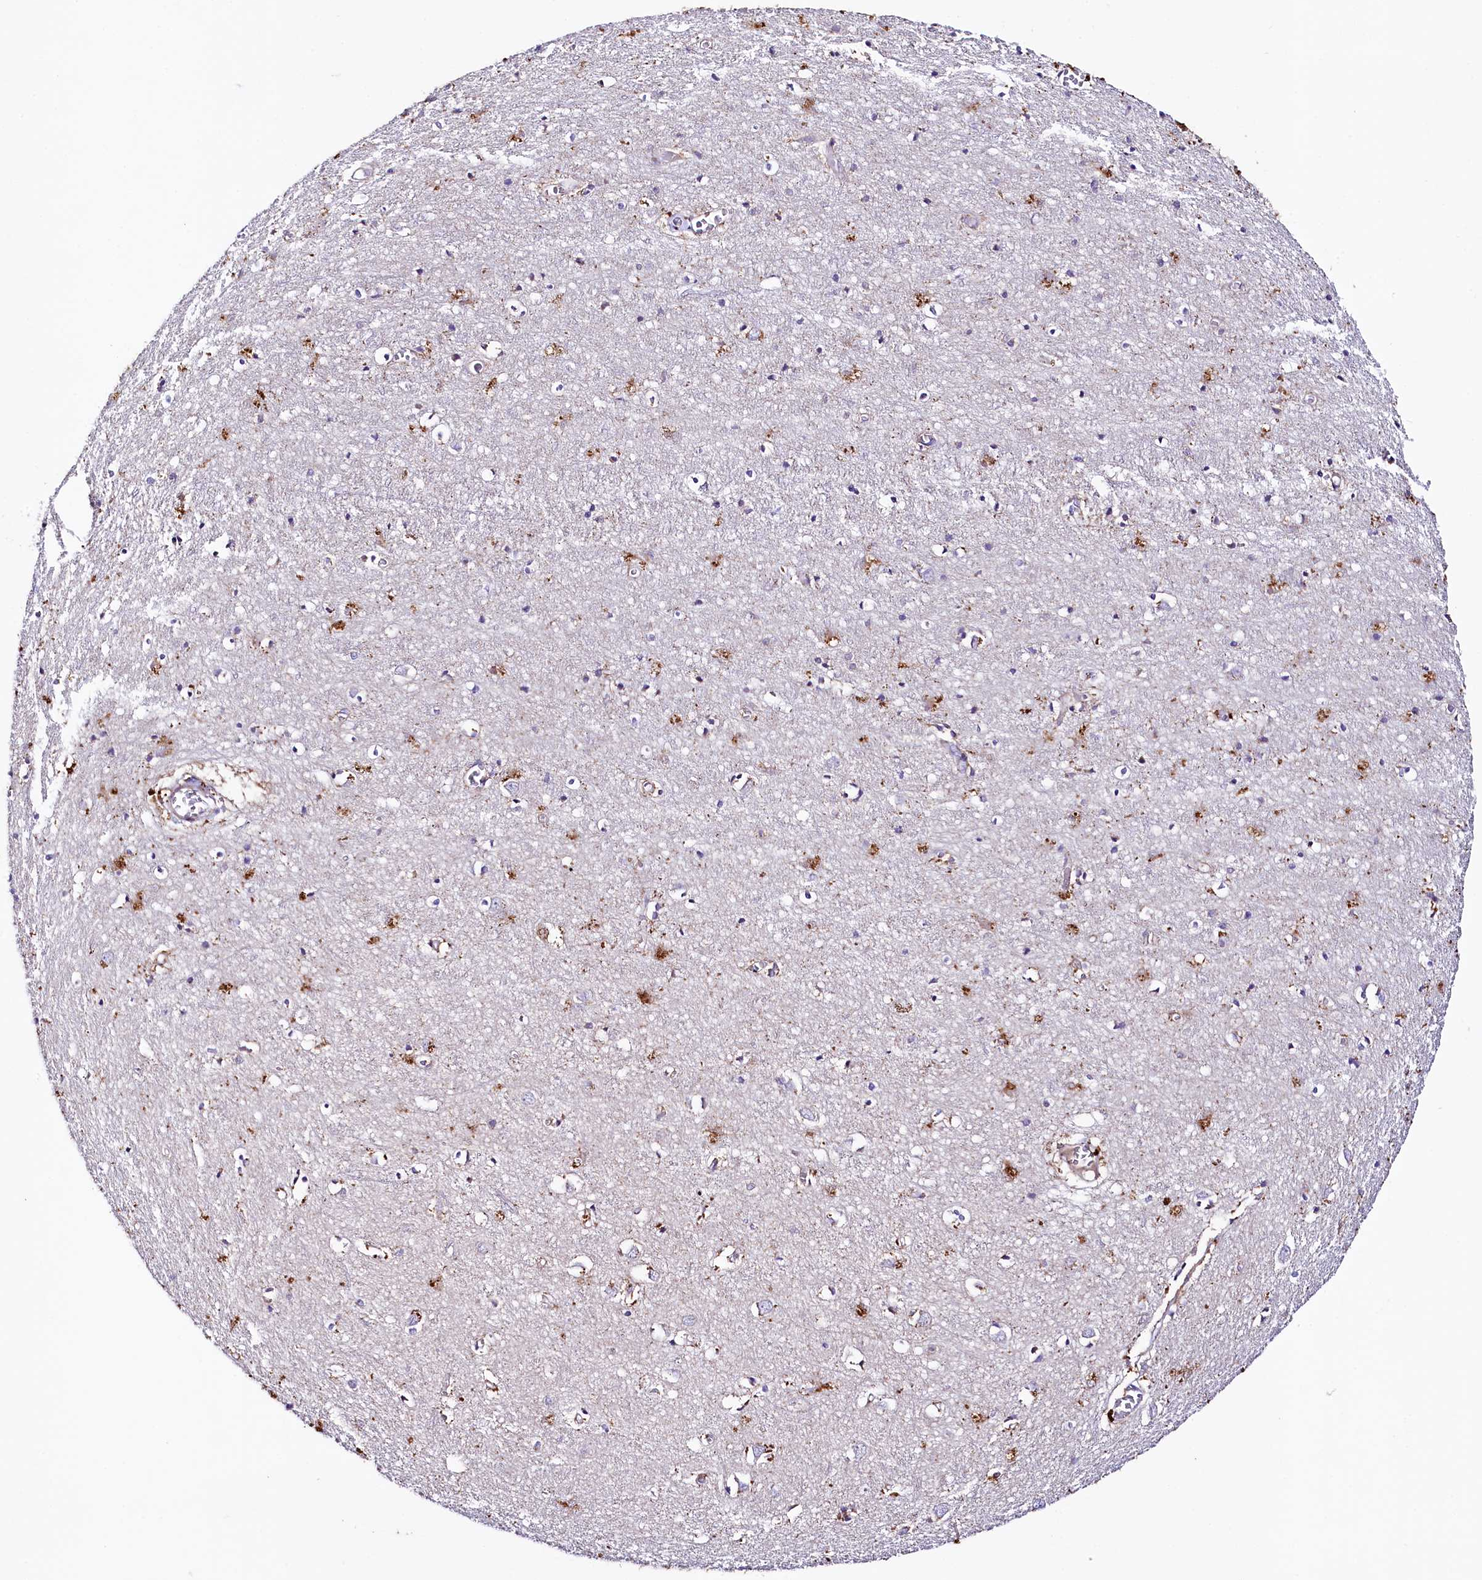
{"staining": {"intensity": "negative", "quantity": "none", "location": "none"}, "tissue": "cerebral cortex", "cell_type": "Endothelial cells", "image_type": "normal", "snomed": [{"axis": "morphology", "description": "Normal tissue, NOS"}, {"axis": "topography", "description": "Cerebral cortex"}], "caption": "This histopathology image is of normal cerebral cortex stained with immunohistochemistry (IHC) to label a protein in brown with the nuclei are counter-stained blue. There is no staining in endothelial cells.", "gene": "SACM1L", "patient": {"sex": "female", "age": 64}}